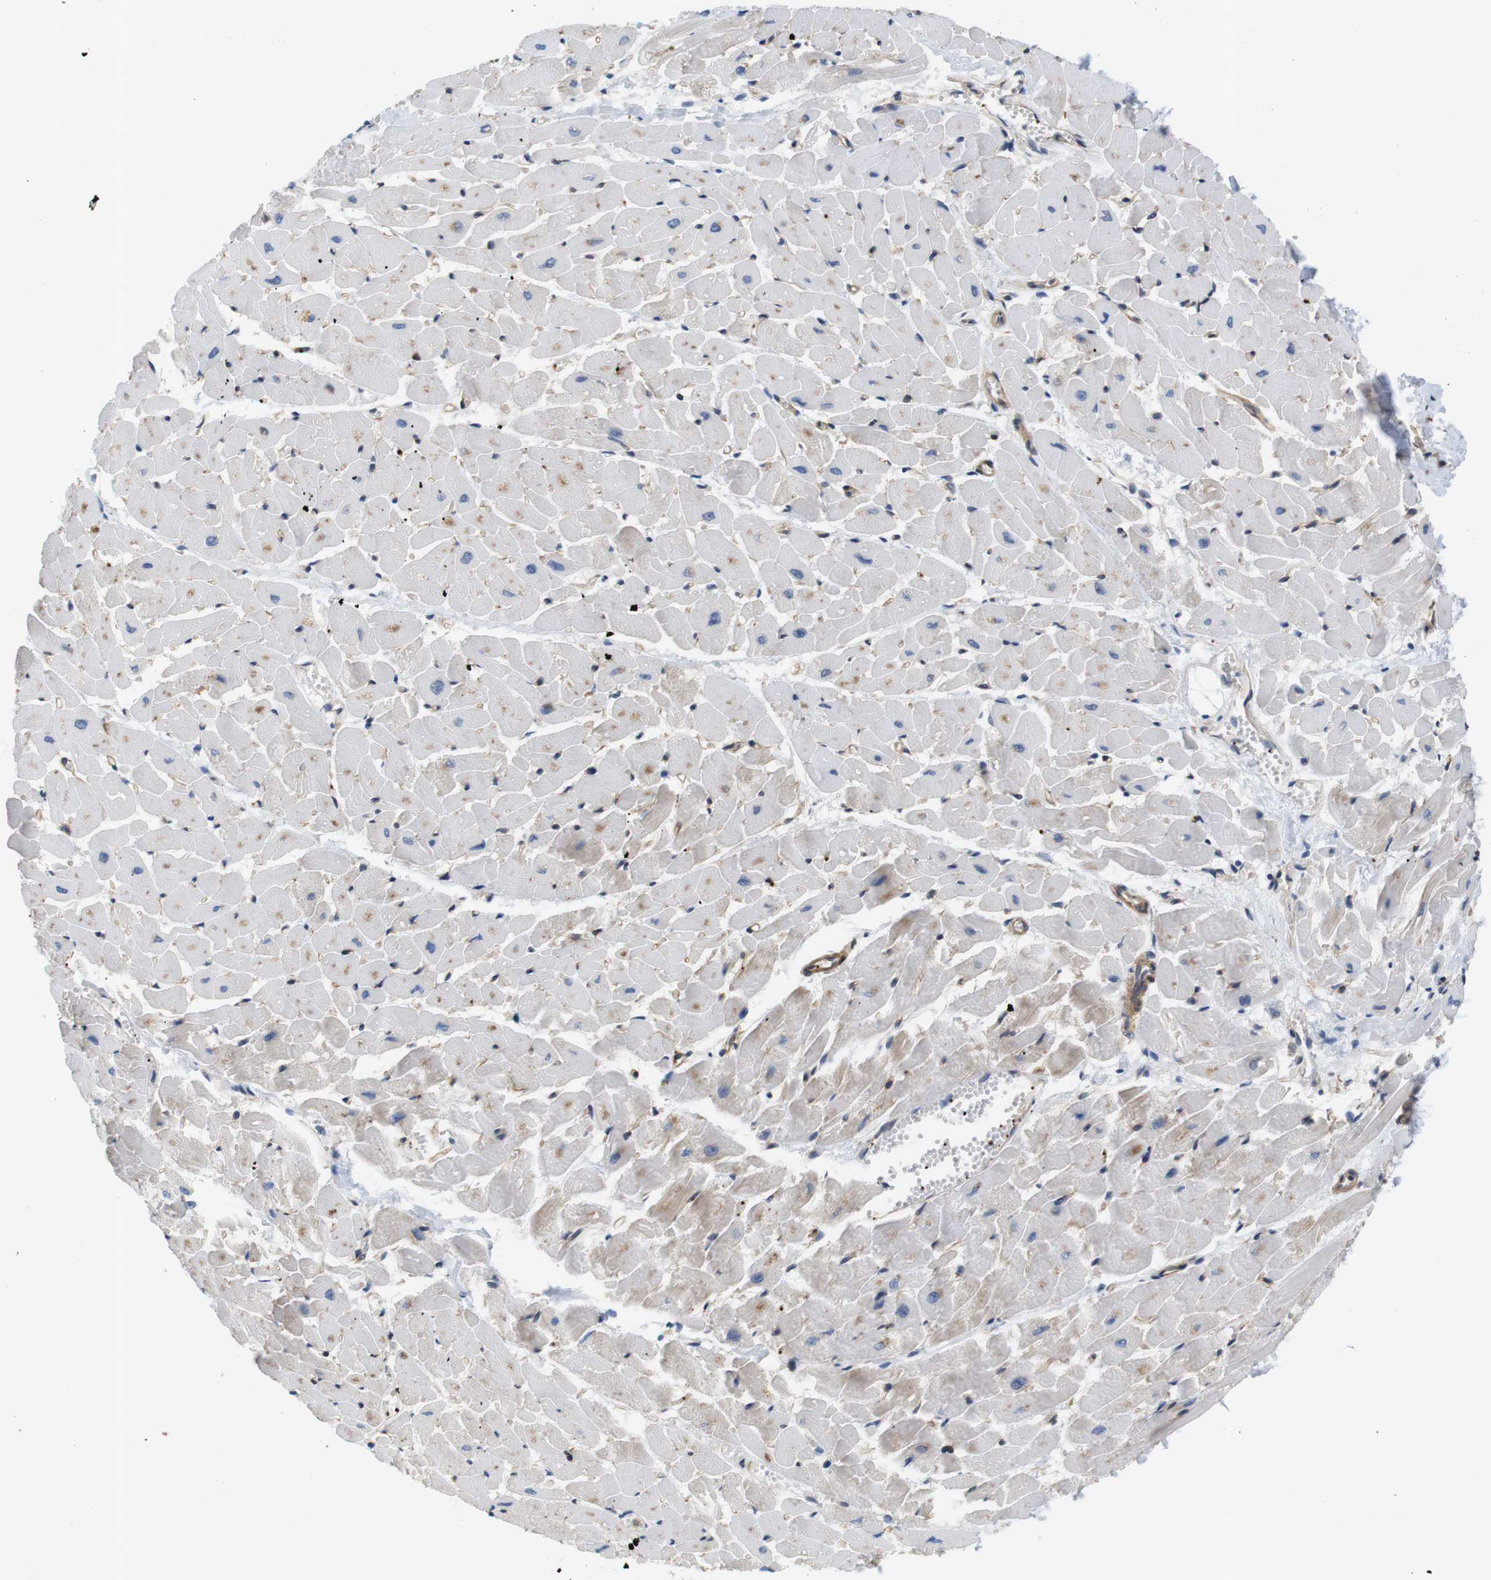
{"staining": {"intensity": "moderate", "quantity": "25%-75%", "location": "cytoplasmic/membranous"}, "tissue": "heart muscle", "cell_type": "Cardiomyocytes", "image_type": "normal", "snomed": [{"axis": "morphology", "description": "Normal tissue, NOS"}, {"axis": "topography", "description": "Heart"}], "caption": "DAB immunohistochemical staining of normal heart muscle displays moderate cytoplasmic/membranous protein expression in about 25%-75% of cardiomyocytes.", "gene": "HERPUD2", "patient": {"sex": "female", "age": 19}}